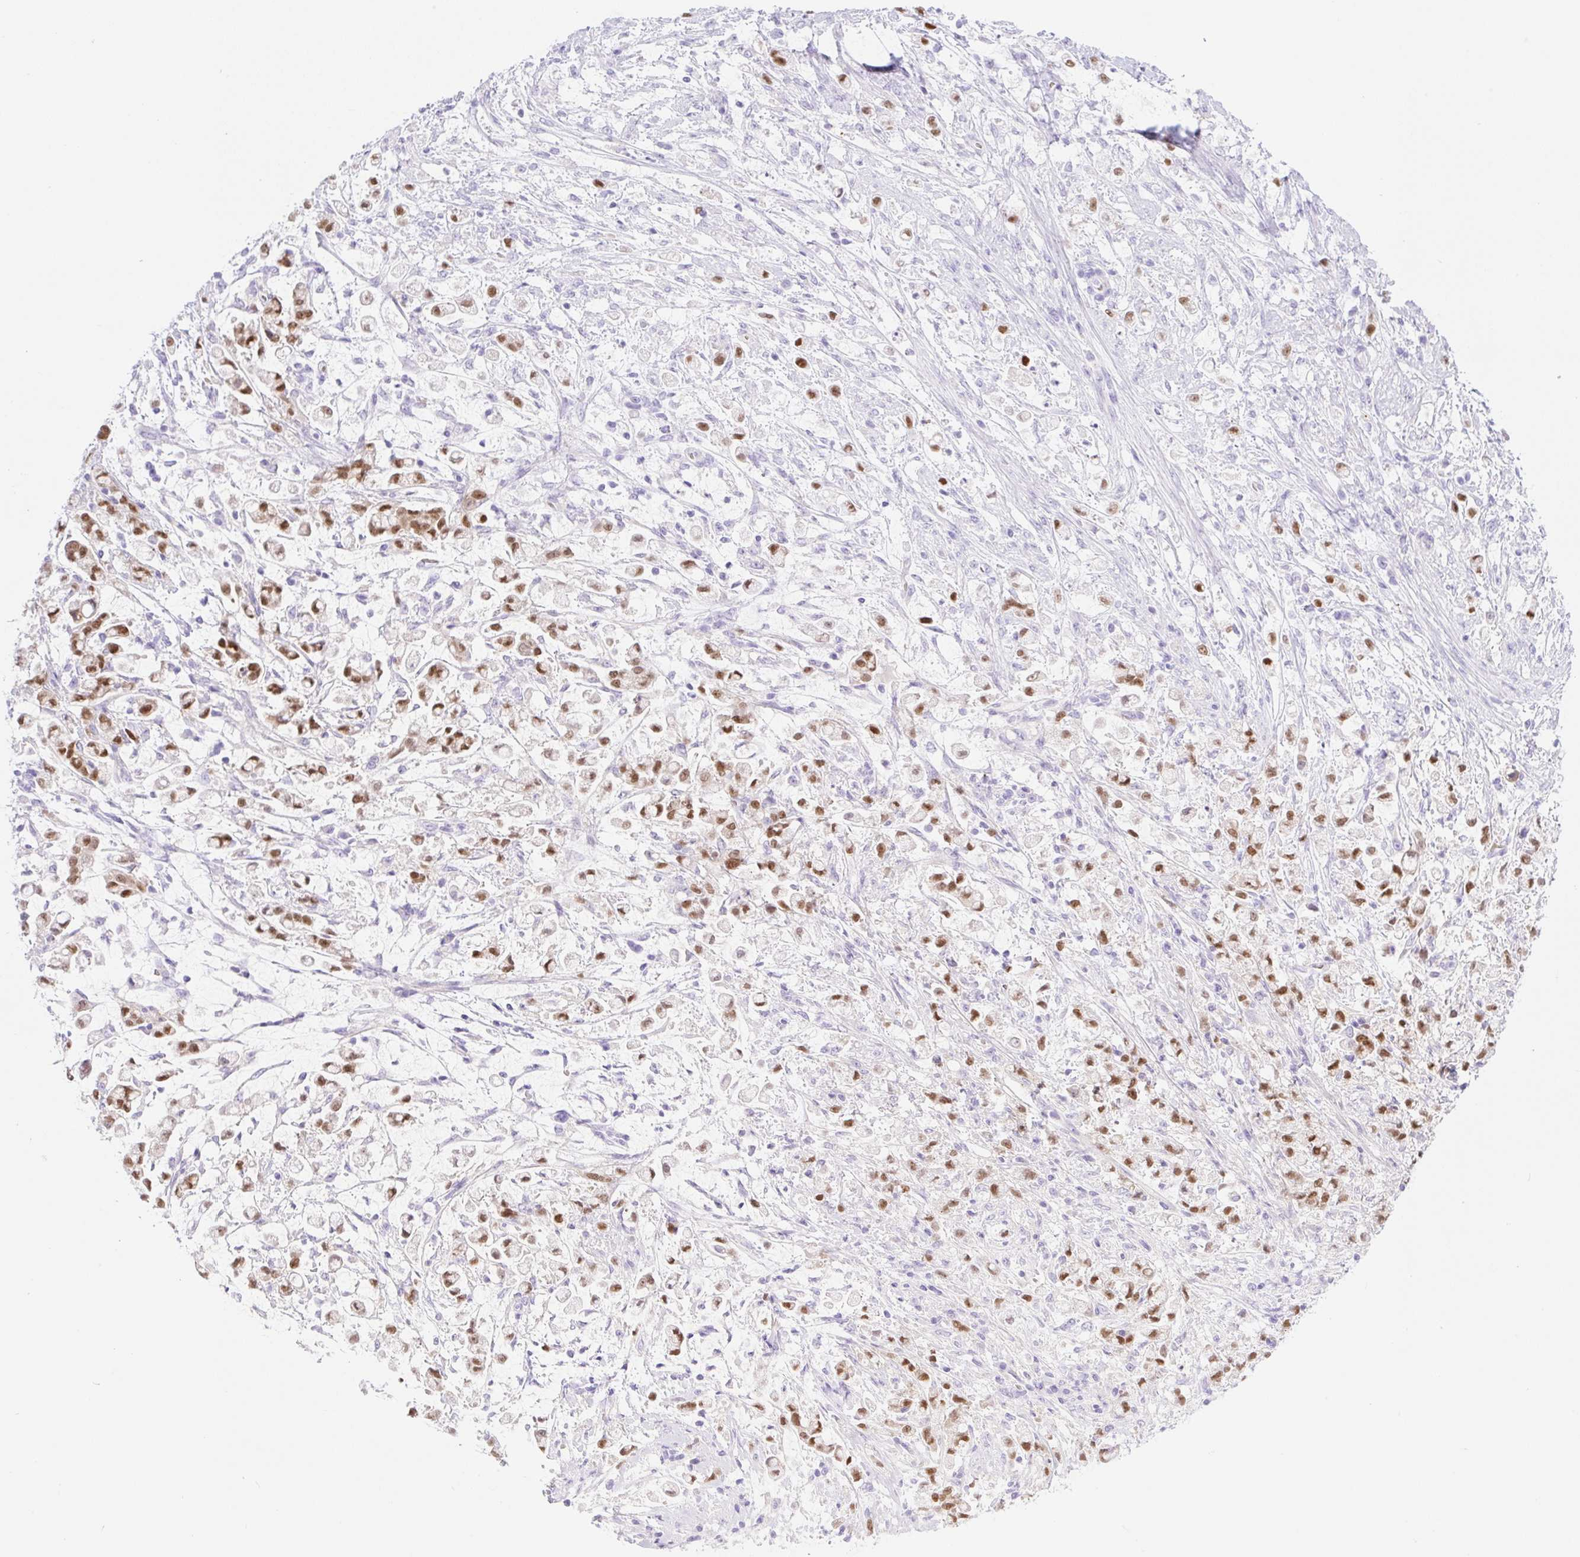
{"staining": {"intensity": "moderate", "quantity": ">75%", "location": "nuclear"}, "tissue": "stomach cancer", "cell_type": "Tumor cells", "image_type": "cancer", "snomed": [{"axis": "morphology", "description": "Adenocarcinoma, NOS"}, {"axis": "topography", "description": "Stomach"}], "caption": "Tumor cells reveal moderate nuclear staining in approximately >75% of cells in stomach cancer (adenocarcinoma).", "gene": "CDX1", "patient": {"sex": "female", "age": 60}}